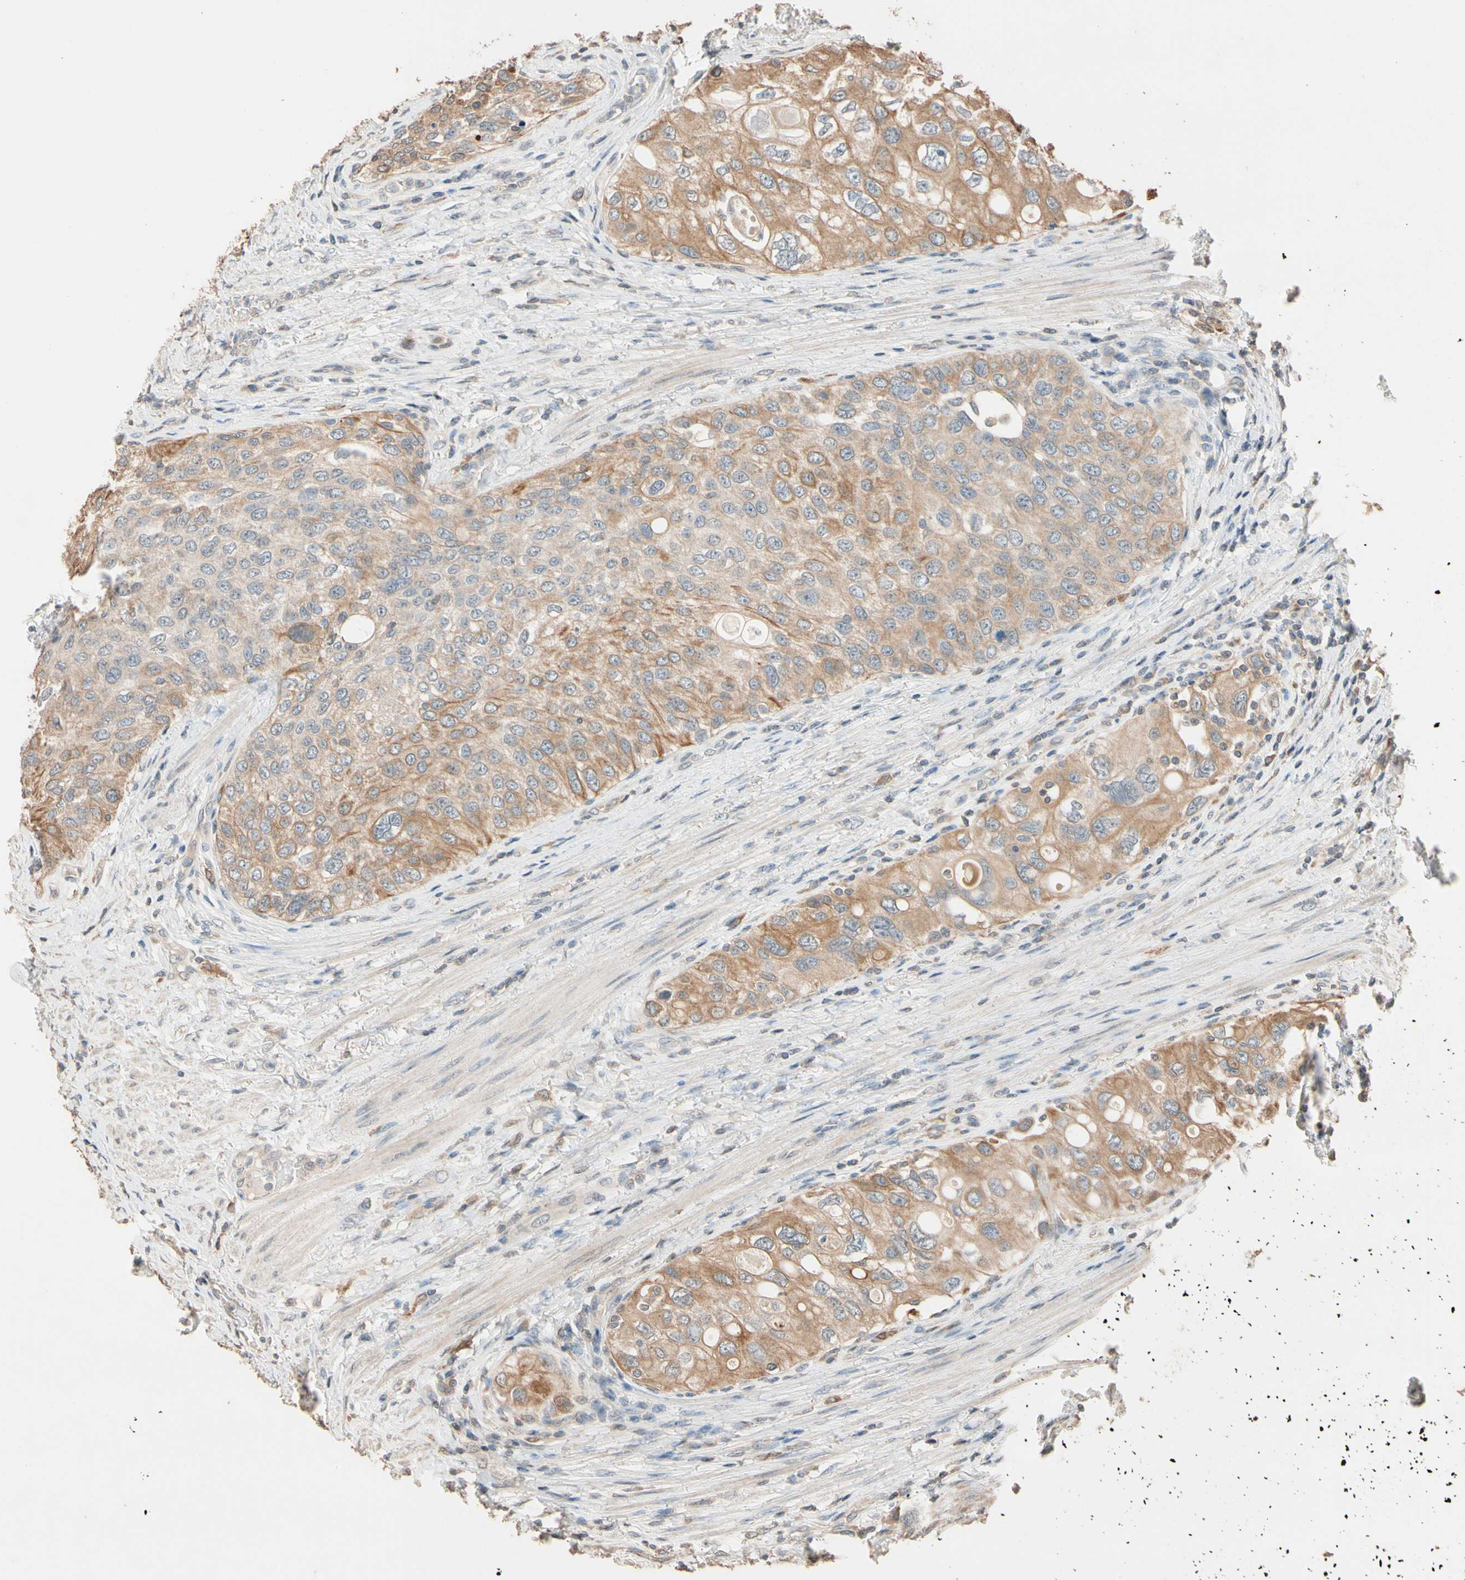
{"staining": {"intensity": "moderate", "quantity": ">75%", "location": "cytoplasmic/membranous"}, "tissue": "urothelial cancer", "cell_type": "Tumor cells", "image_type": "cancer", "snomed": [{"axis": "morphology", "description": "Urothelial carcinoma, High grade"}, {"axis": "topography", "description": "Urinary bladder"}], "caption": "Urothelial cancer stained with a brown dye demonstrates moderate cytoplasmic/membranous positive expression in approximately >75% of tumor cells.", "gene": "MAP3K7", "patient": {"sex": "female", "age": 56}}